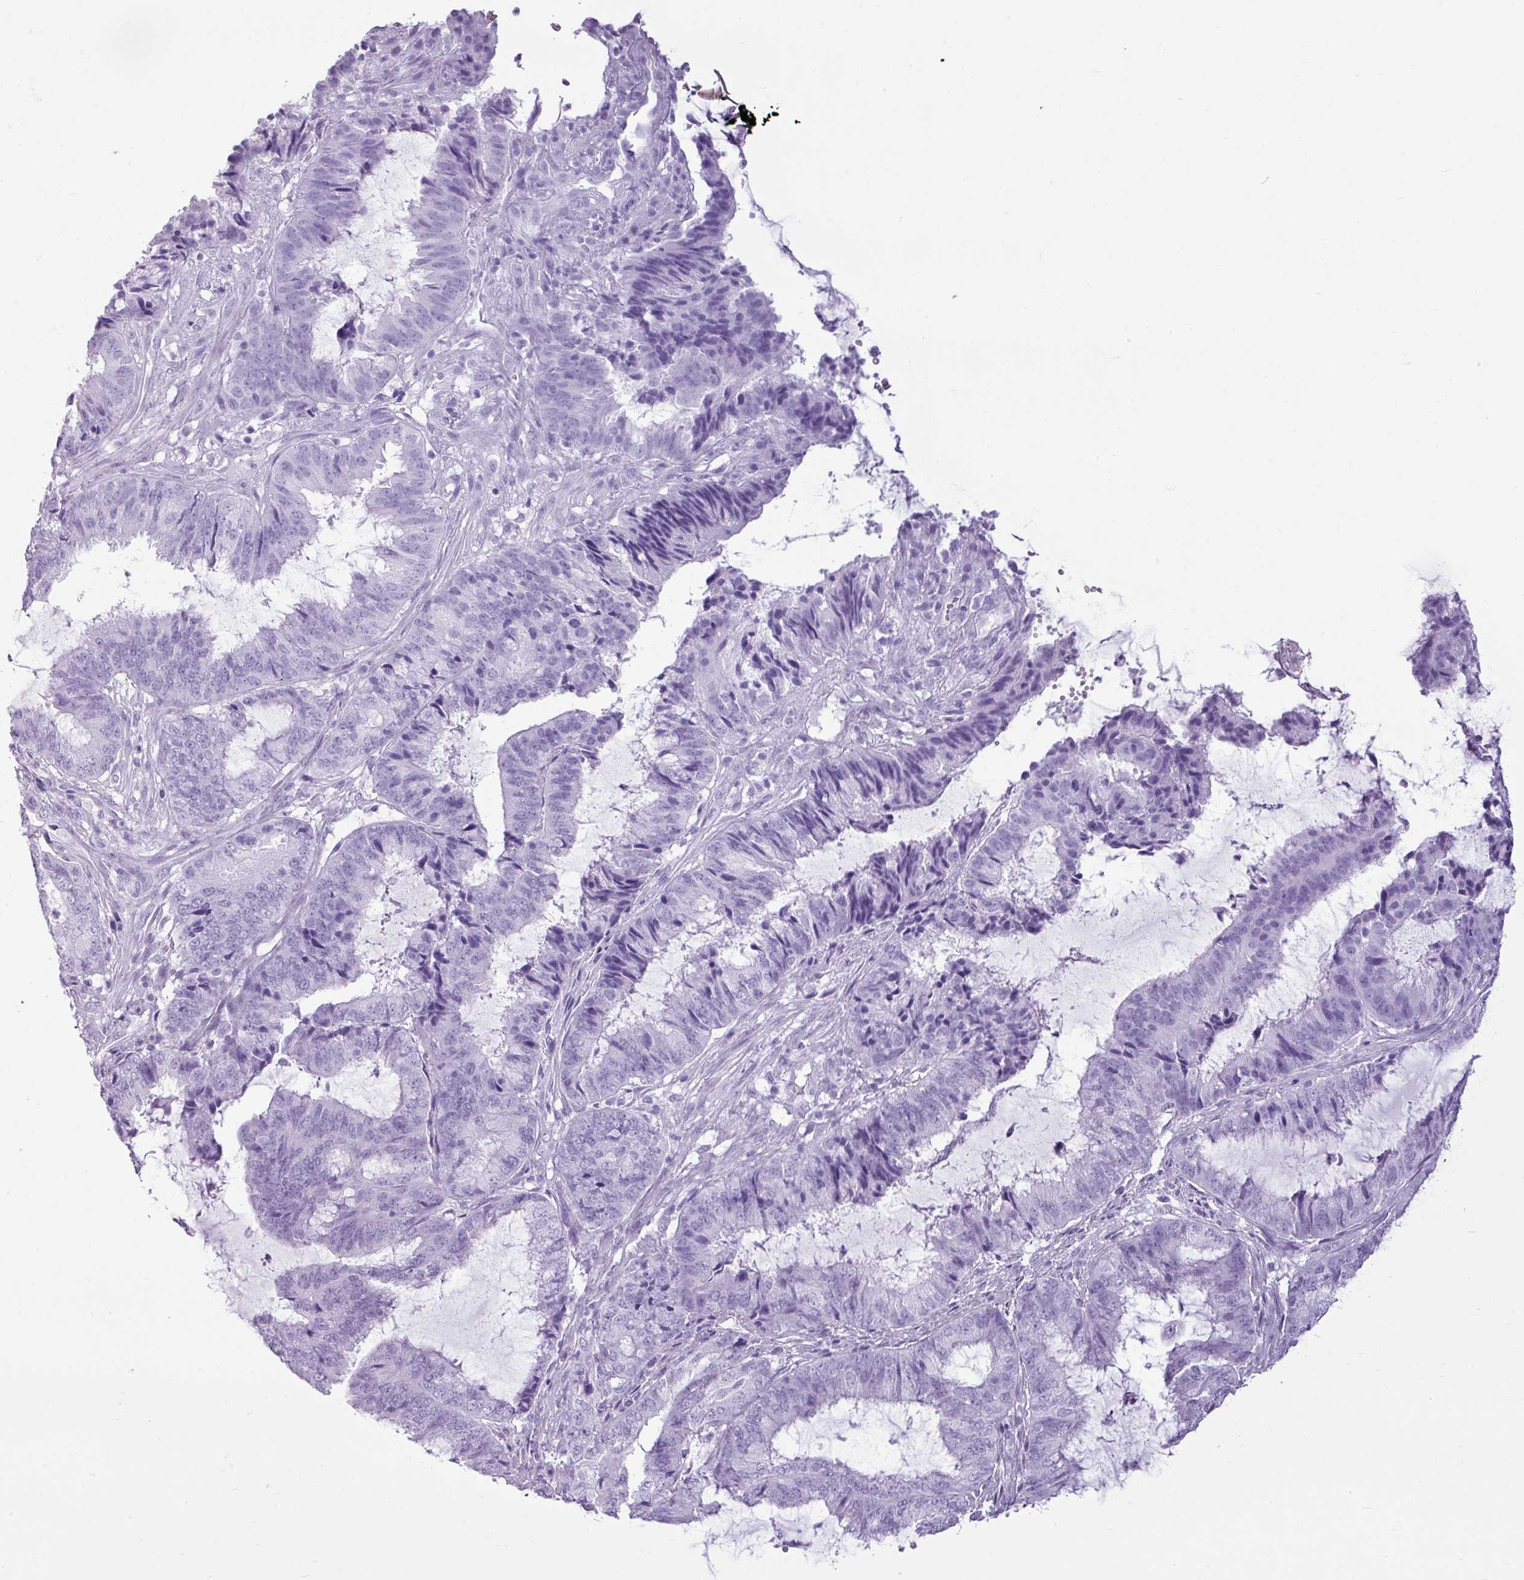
{"staining": {"intensity": "negative", "quantity": "none", "location": "none"}, "tissue": "endometrial cancer", "cell_type": "Tumor cells", "image_type": "cancer", "snomed": [{"axis": "morphology", "description": "Adenocarcinoma, NOS"}, {"axis": "topography", "description": "Endometrium"}], "caption": "This is an immunohistochemistry (IHC) micrograph of endometrial adenocarcinoma. There is no expression in tumor cells.", "gene": "AMY1B", "patient": {"sex": "female", "age": 51}}